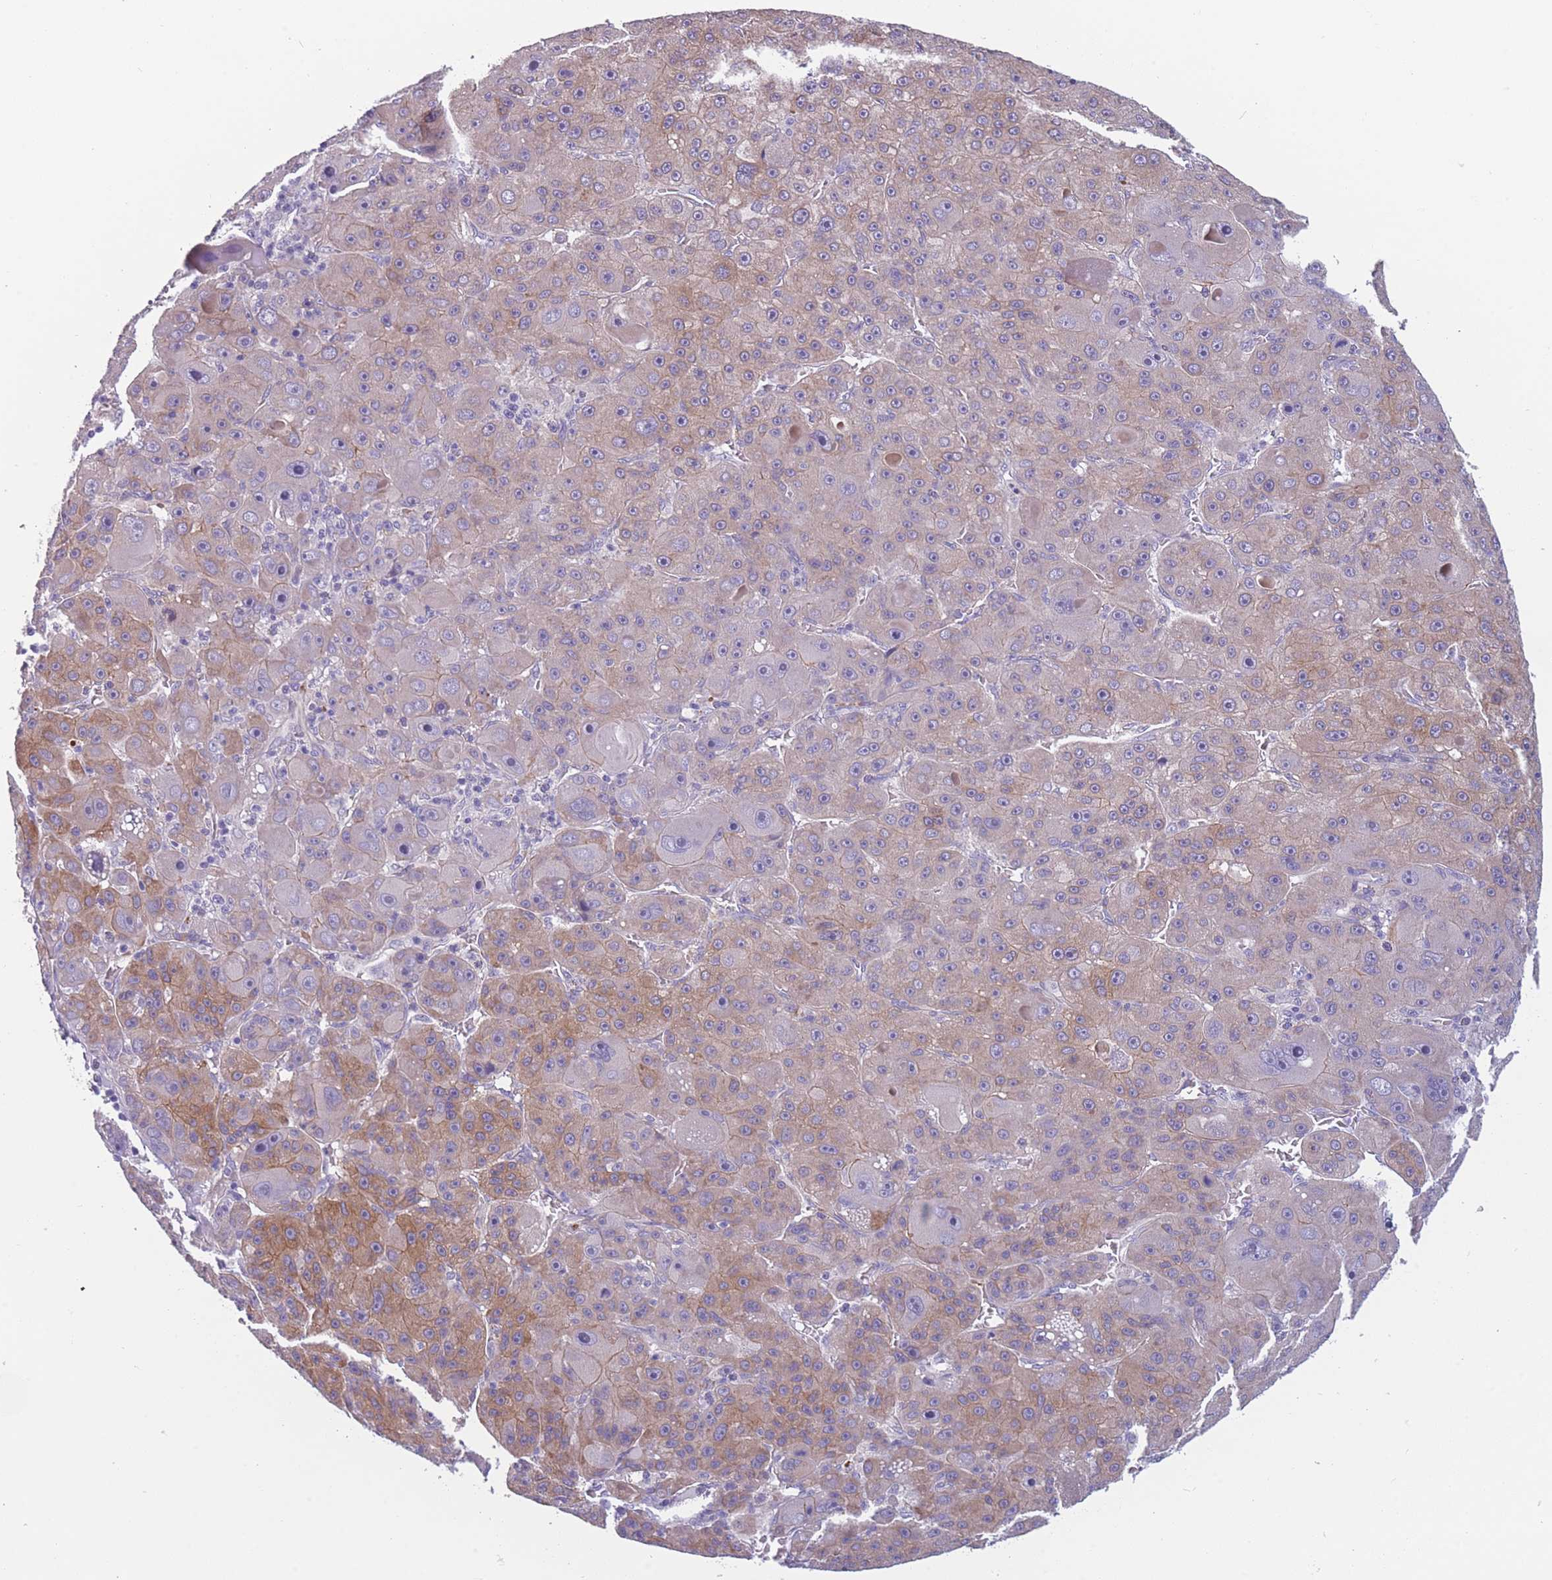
{"staining": {"intensity": "moderate", "quantity": "<25%", "location": "cytoplasmic/membranous"}, "tissue": "liver cancer", "cell_type": "Tumor cells", "image_type": "cancer", "snomed": [{"axis": "morphology", "description": "Carcinoma, Hepatocellular, NOS"}, {"axis": "topography", "description": "Liver"}], "caption": "Moderate cytoplasmic/membranous expression for a protein is appreciated in approximately <25% of tumor cells of liver cancer using immunohistochemistry.", "gene": "FAM83F", "patient": {"sex": "male", "age": 76}}